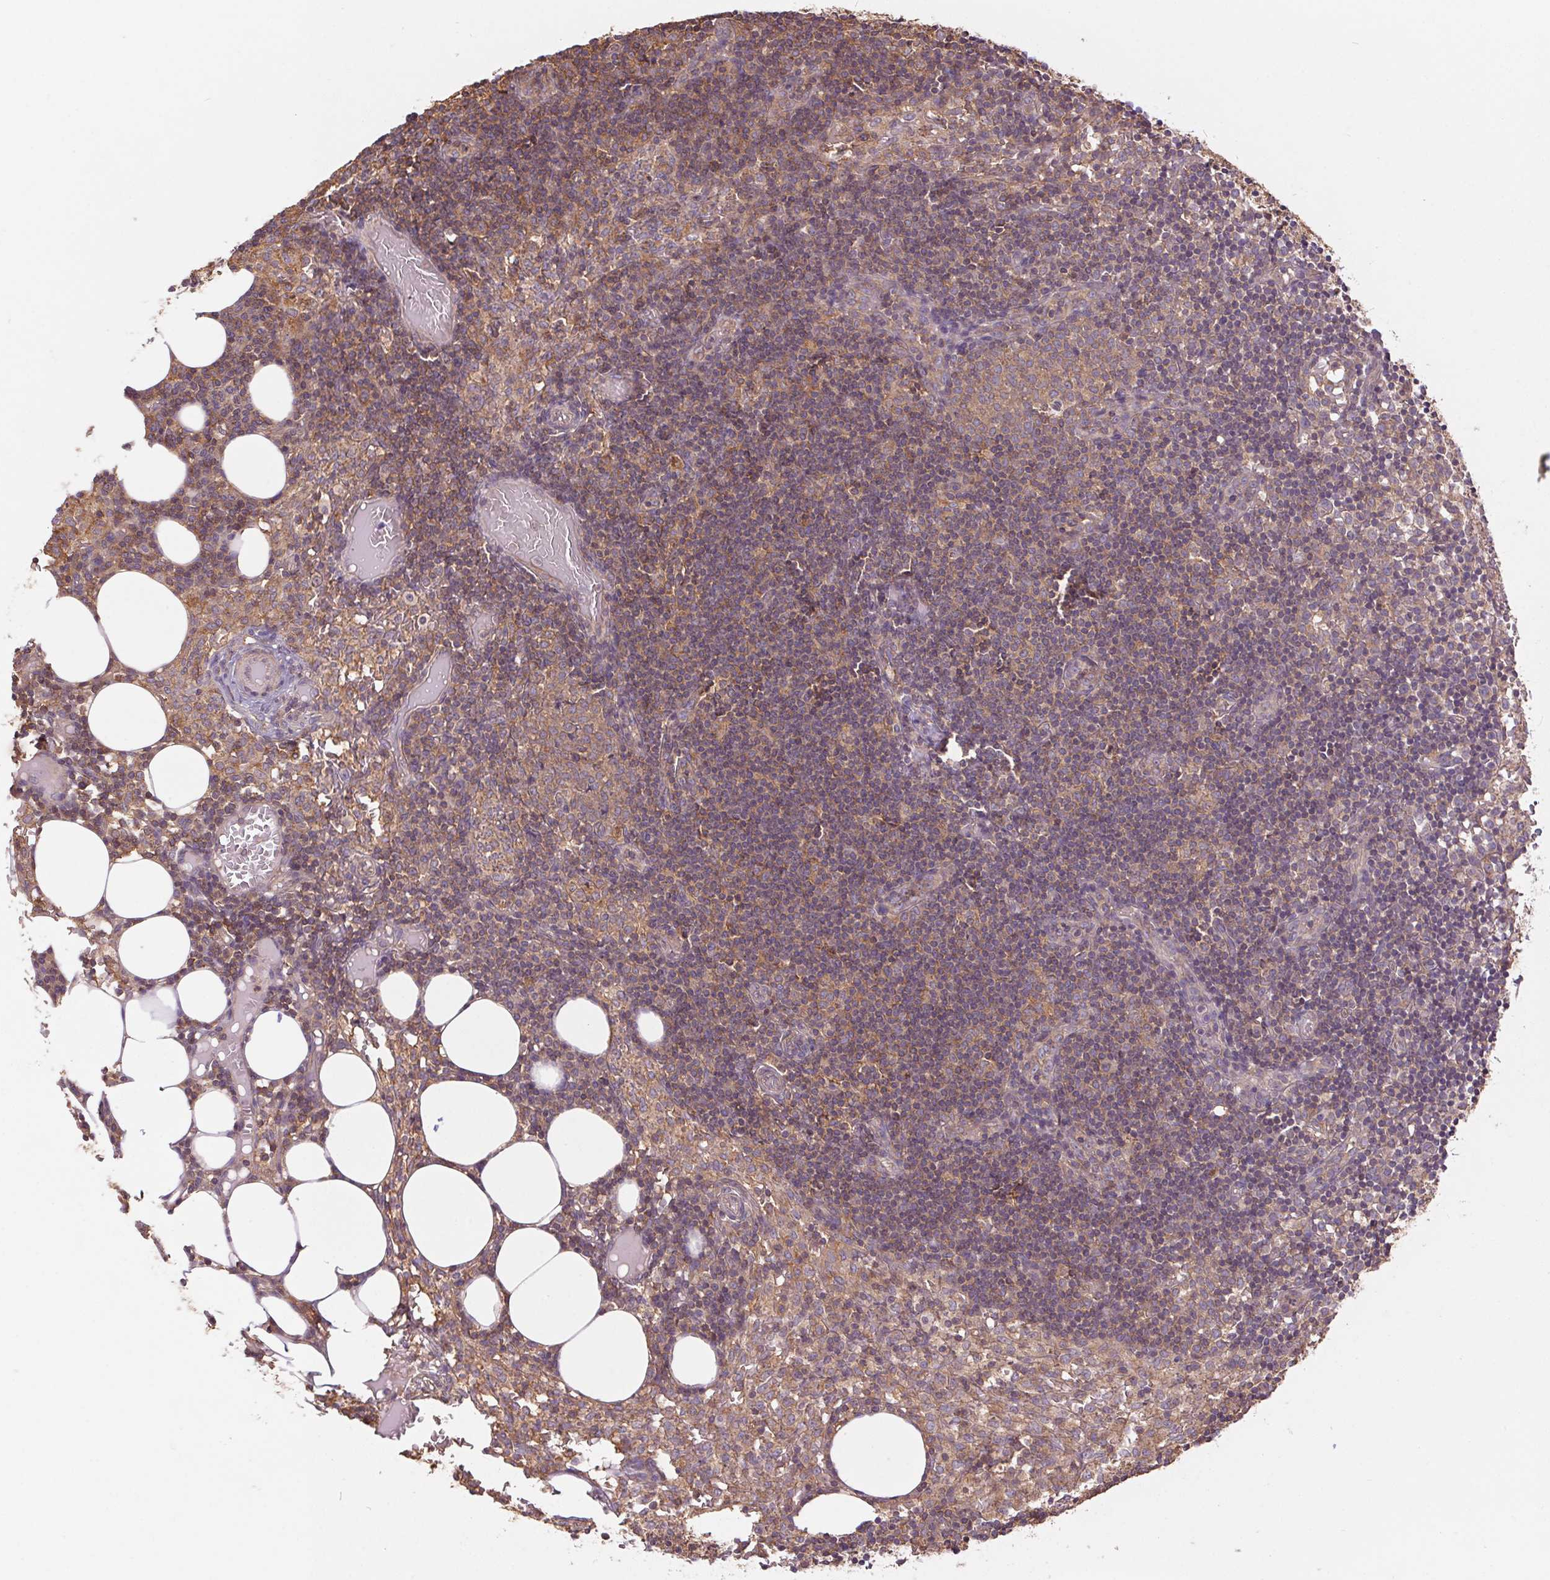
{"staining": {"intensity": "weak", "quantity": "25%-75%", "location": "cytoplasmic/membranous"}, "tissue": "lymph node", "cell_type": "Germinal center cells", "image_type": "normal", "snomed": [{"axis": "morphology", "description": "Normal tissue, NOS"}, {"axis": "topography", "description": "Lymph node"}], "caption": "Immunohistochemical staining of normal lymph node displays weak cytoplasmic/membranous protein staining in approximately 25%-75% of germinal center cells.", "gene": "TUBA1A", "patient": {"sex": "female", "age": 41}}